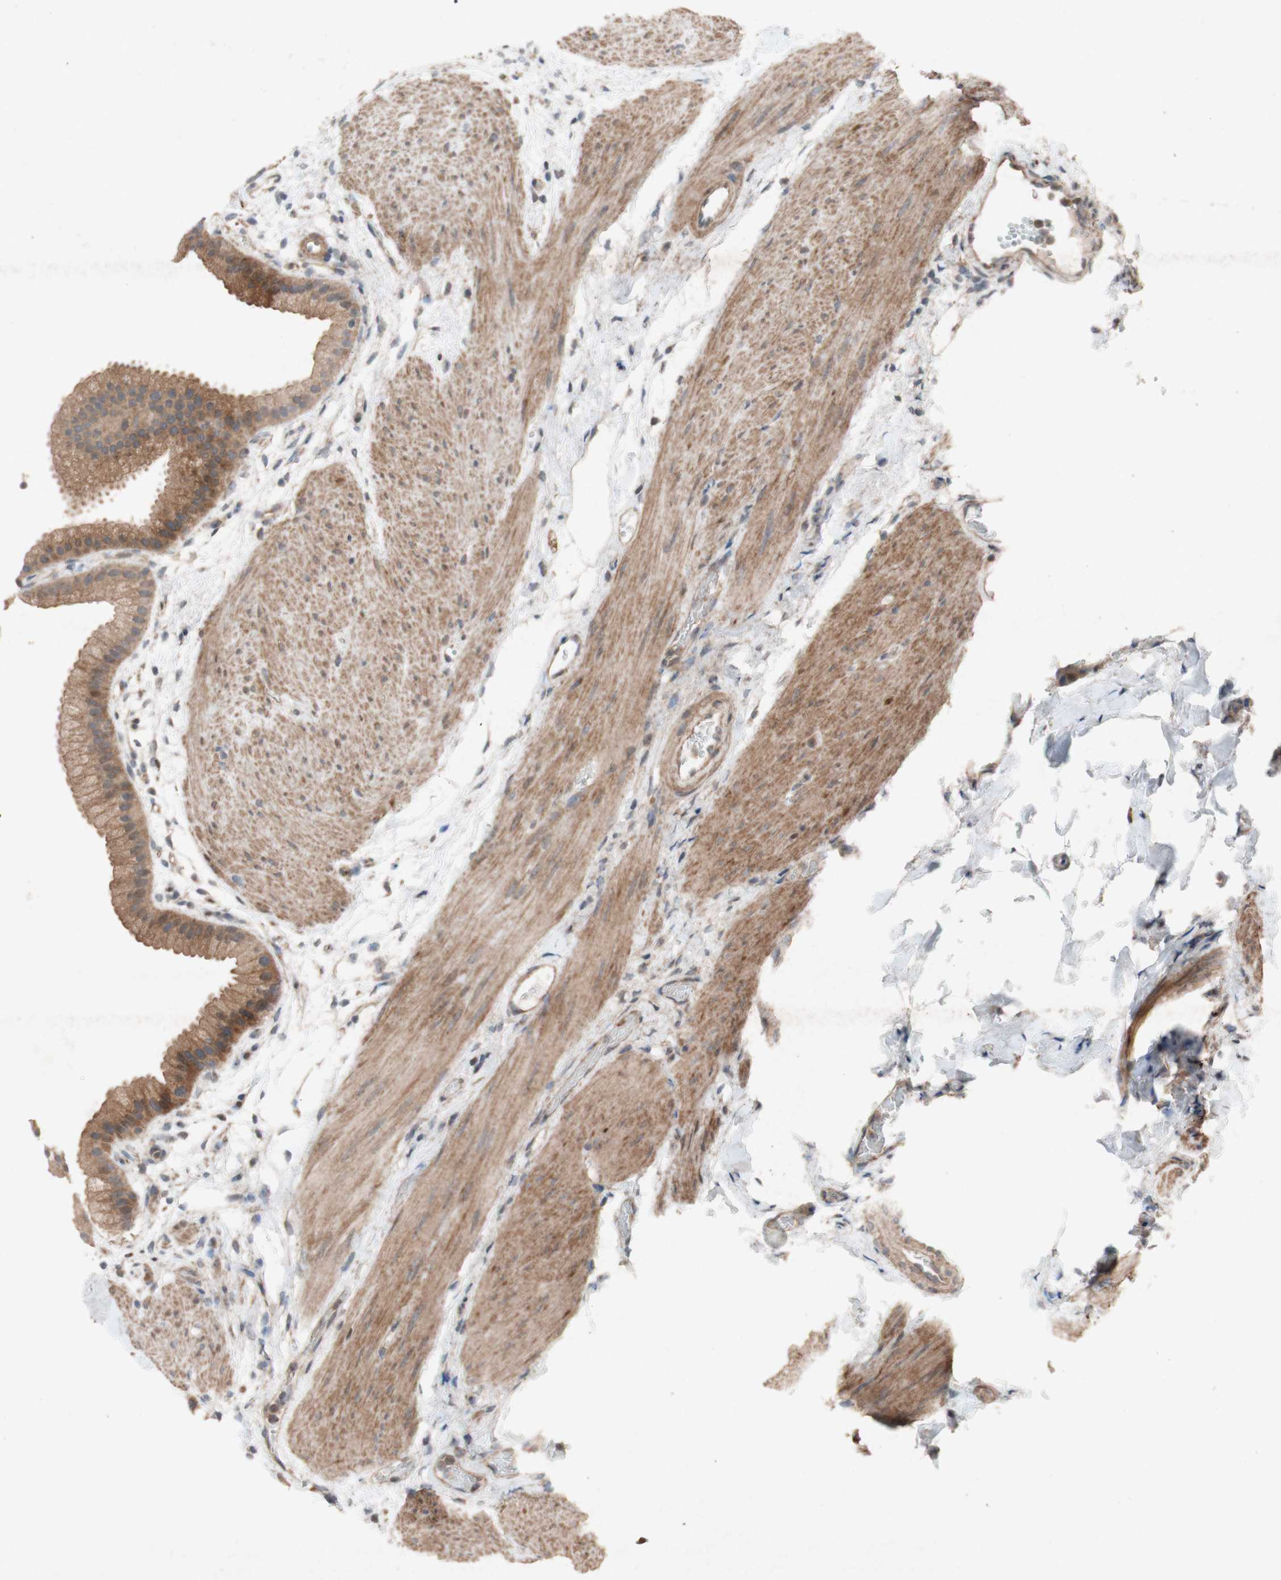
{"staining": {"intensity": "moderate", "quantity": ">75%", "location": "cytoplasmic/membranous"}, "tissue": "gallbladder", "cell_type": "Glandular cells", "image_type": "normal", "snomed": [{"axis": "morphology", "description": "Normal tissue, NOS"}, {"axis": "topography", "description": "Gallbladder"}], "caption": "Brown immunohistochemical staining in unremarkable human gallbladder shows moderate cytoplasmic/membranous staining in approximately >75% of glandular cells.", "gene": "ATP6V1F", "patient": {"sex": "female", "age": 64}}